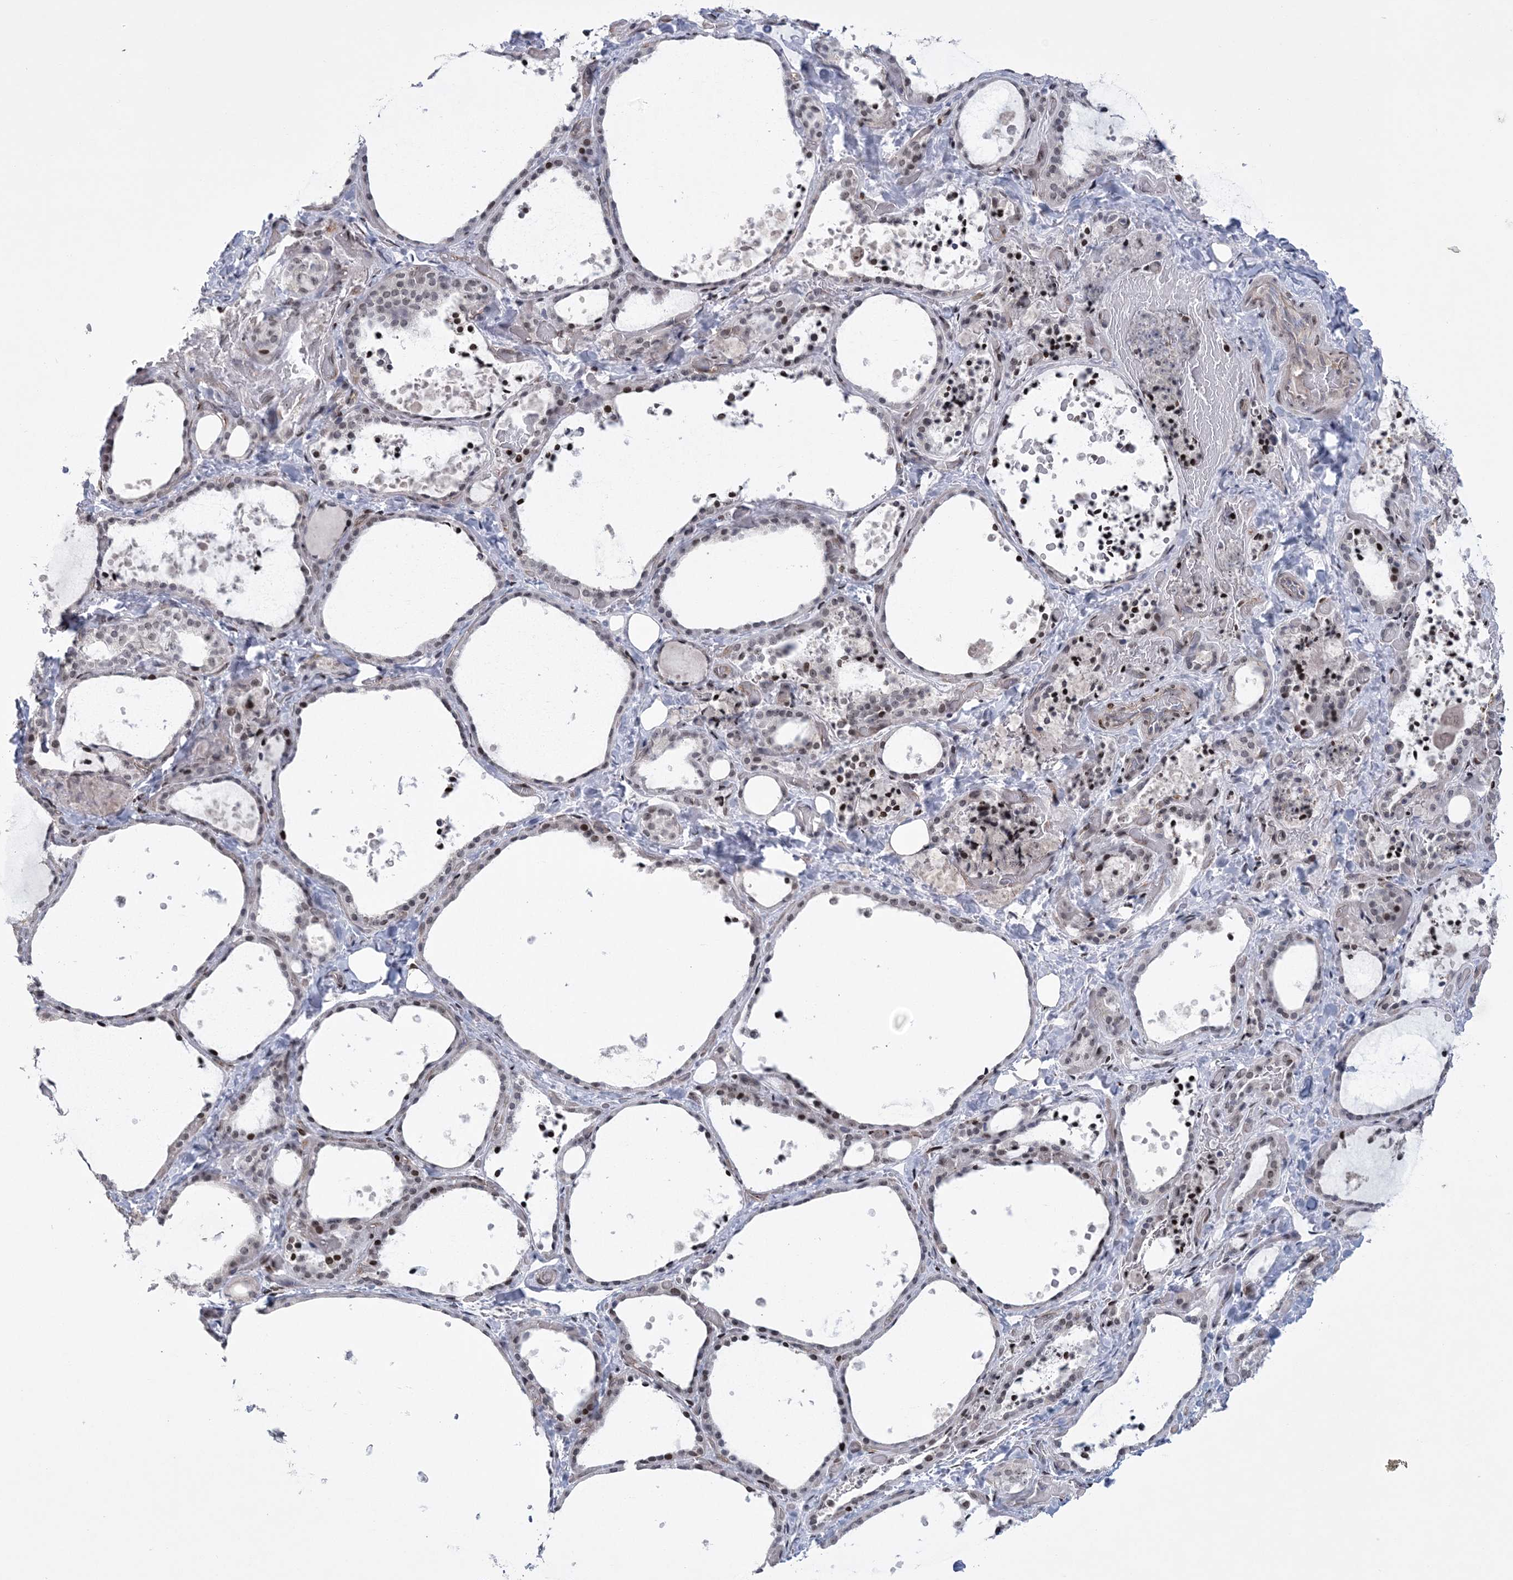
{"staining": {"intensity": "weak", "quantity": "25%-75%", "location": "nuclear"}, "tissue": "thyroid gland", "cell_type": "Glandular cells", "image_type": "normal", "snomed": [{"axis": "morphology", "description": "Normal tissue, NOS"}, {"axis": "topography", "description": "Thyroid gland"}], "caption": "Brown immunohistochemical staining in benign thyroid gland shows weak nuclear expression in approximately 25%-75% of glandular cells.", "gene": "HOMEZ", "patient": {"sex": "female", "age": 44}}